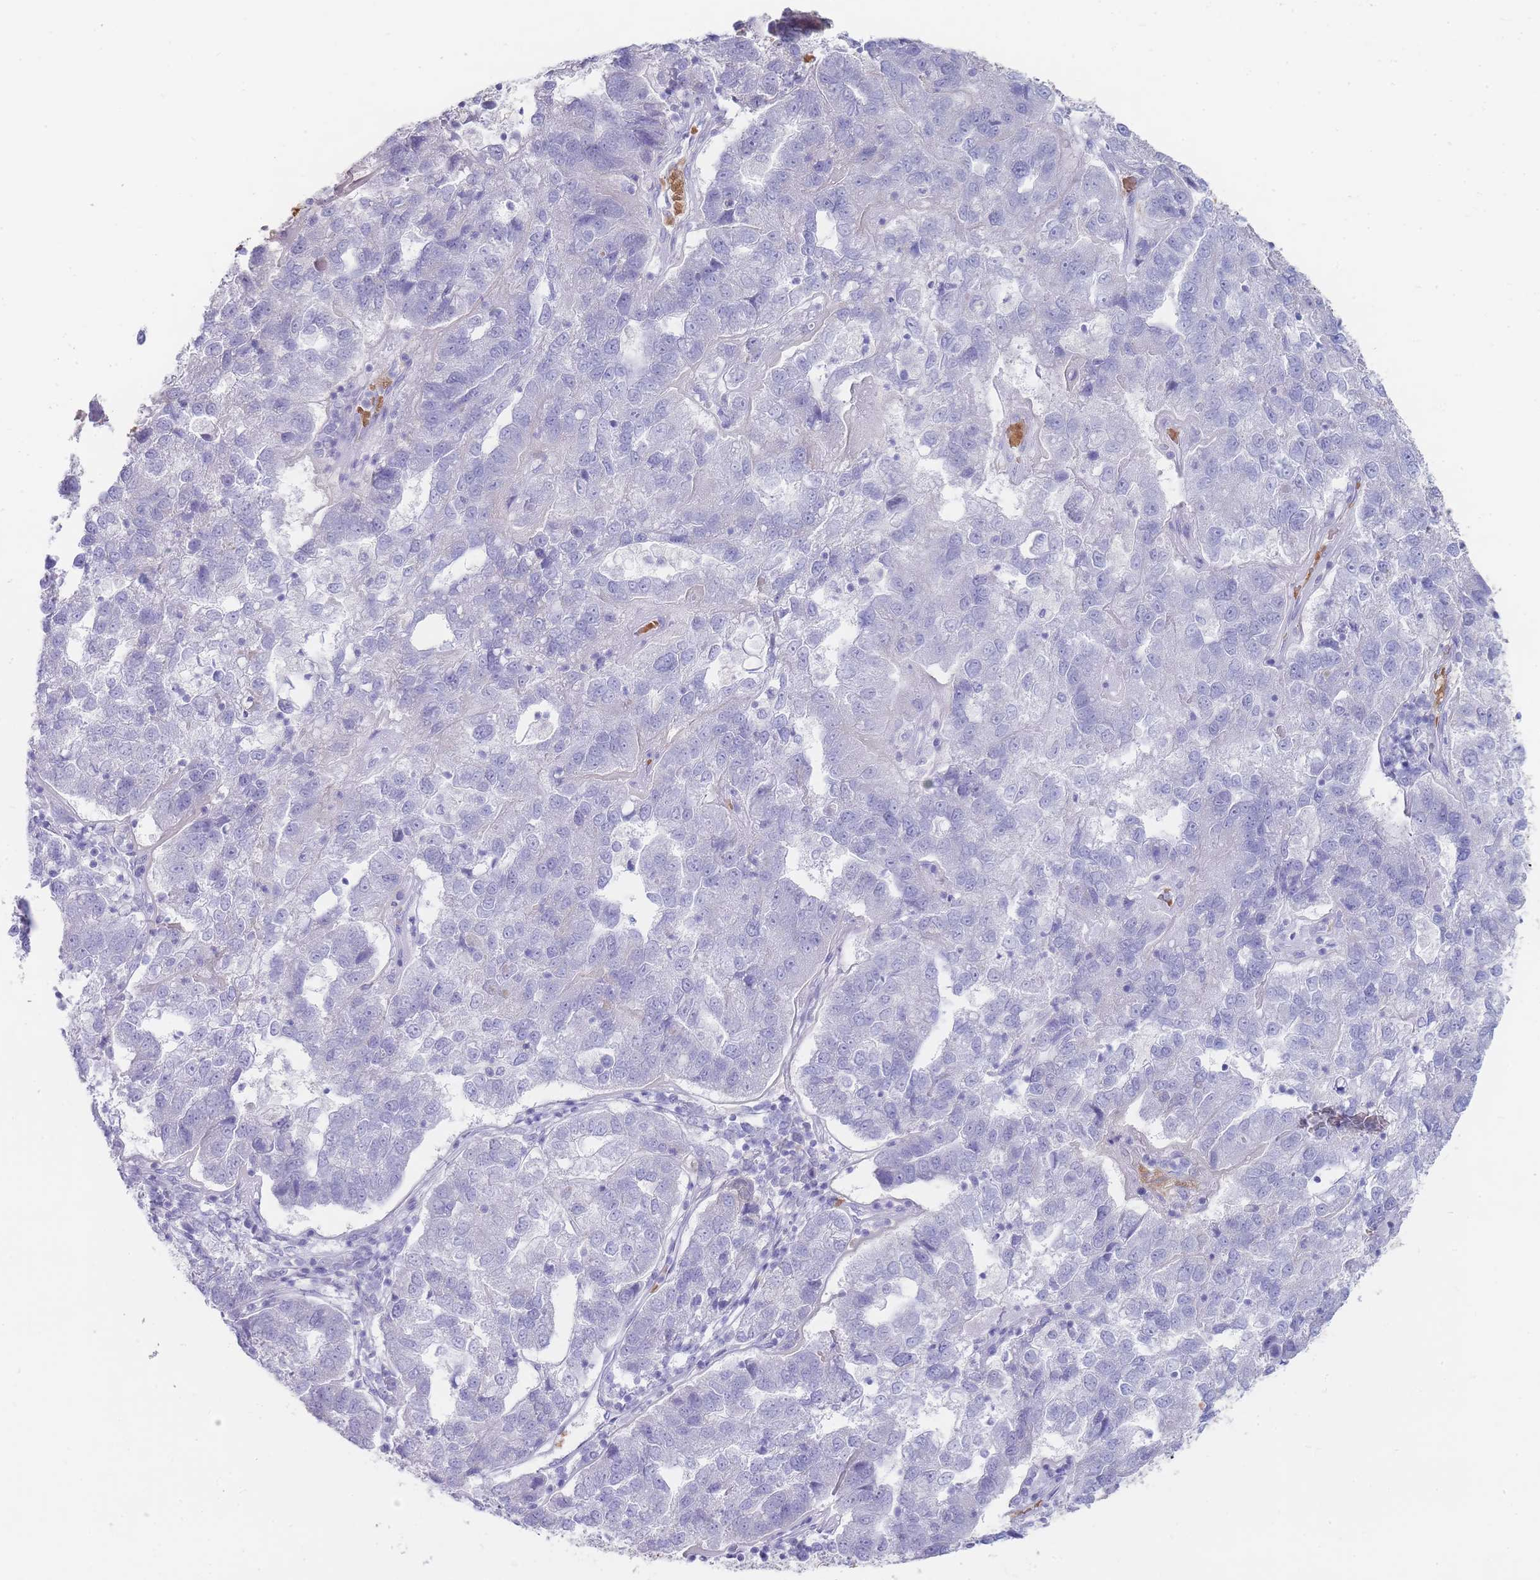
{"staining": {"intensity": "negative", "quantity": "none", "location": "none"}, "tissue": "pancreatic cancer", "cell_type": "Tumor cells", "image_type": "cancer", "snomed": [{"axis": "morphology", "description": "Adenocarcinoma, NOS"}, {"axis": "topography", "description": "Pancreas"}], "caption": "DAB immunohistochemical staining of human pancreatic adenocarcinoma demonstrates no significant staining in tumor cells. (DAB (3,3'-diaminobenzidine) immunohistochemistry (IHC), high magnification).", "gene": "HBG2", "patient": {"sex": "female", "age": 61}}